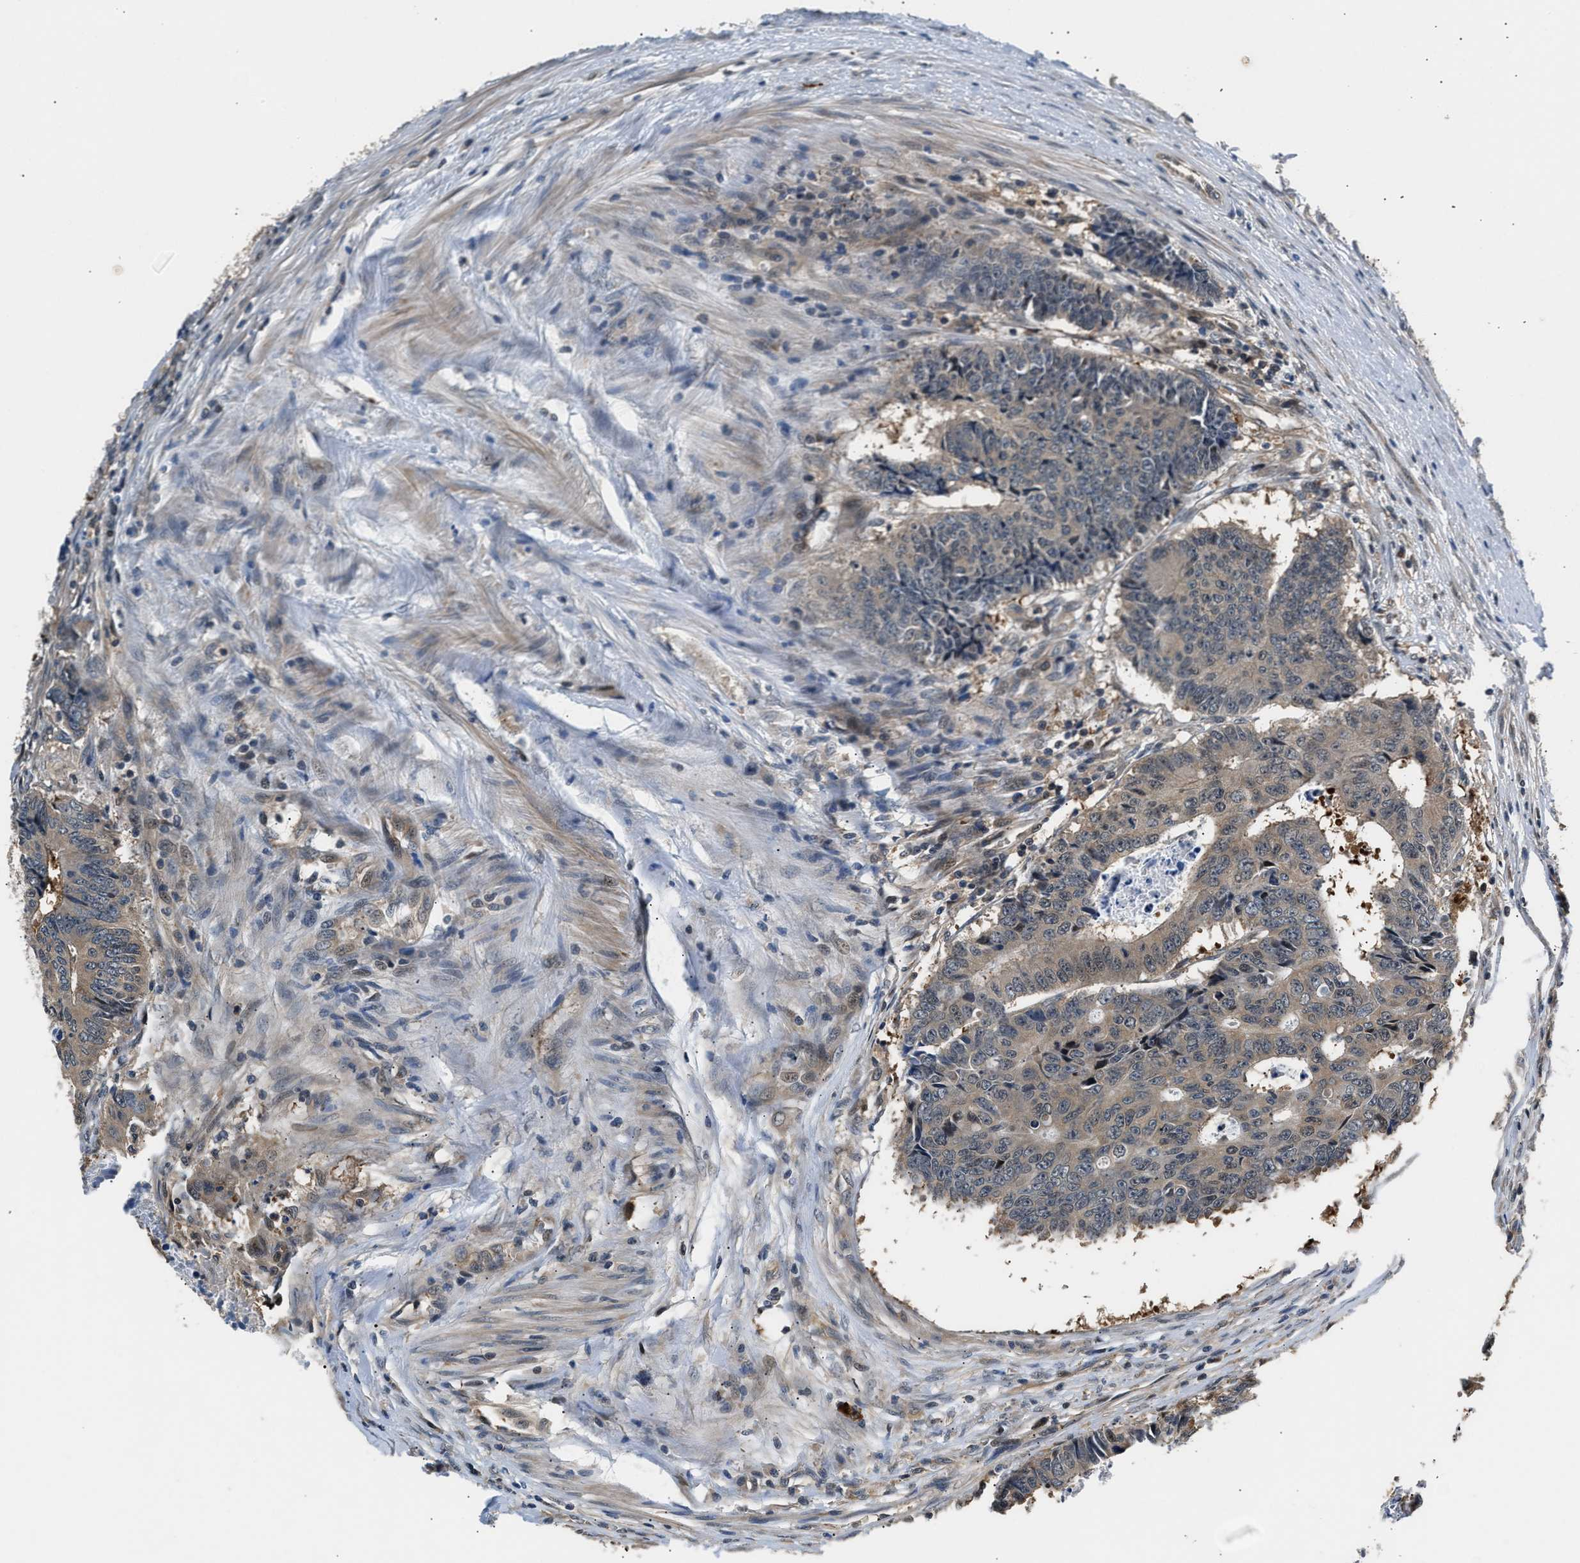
{"staining": {"intensity": "negative", "quantity": "none", "location": "none"}, "tissue": "colorectal cancer", "cell_type": "Tumor cells", "image_type": "cancer", "snomed": [{"axis": "morphology", "description": "Adenocarcinoma, NOS"}, {"axis": "topography", "description": "Rectum"}], "caption": "Photomicrograph shows no significant protein staining in tumor cells of colorectal adenocarcinoma.", "gene": "TUT7", "patient": {"sex": "male", "age": 84}}